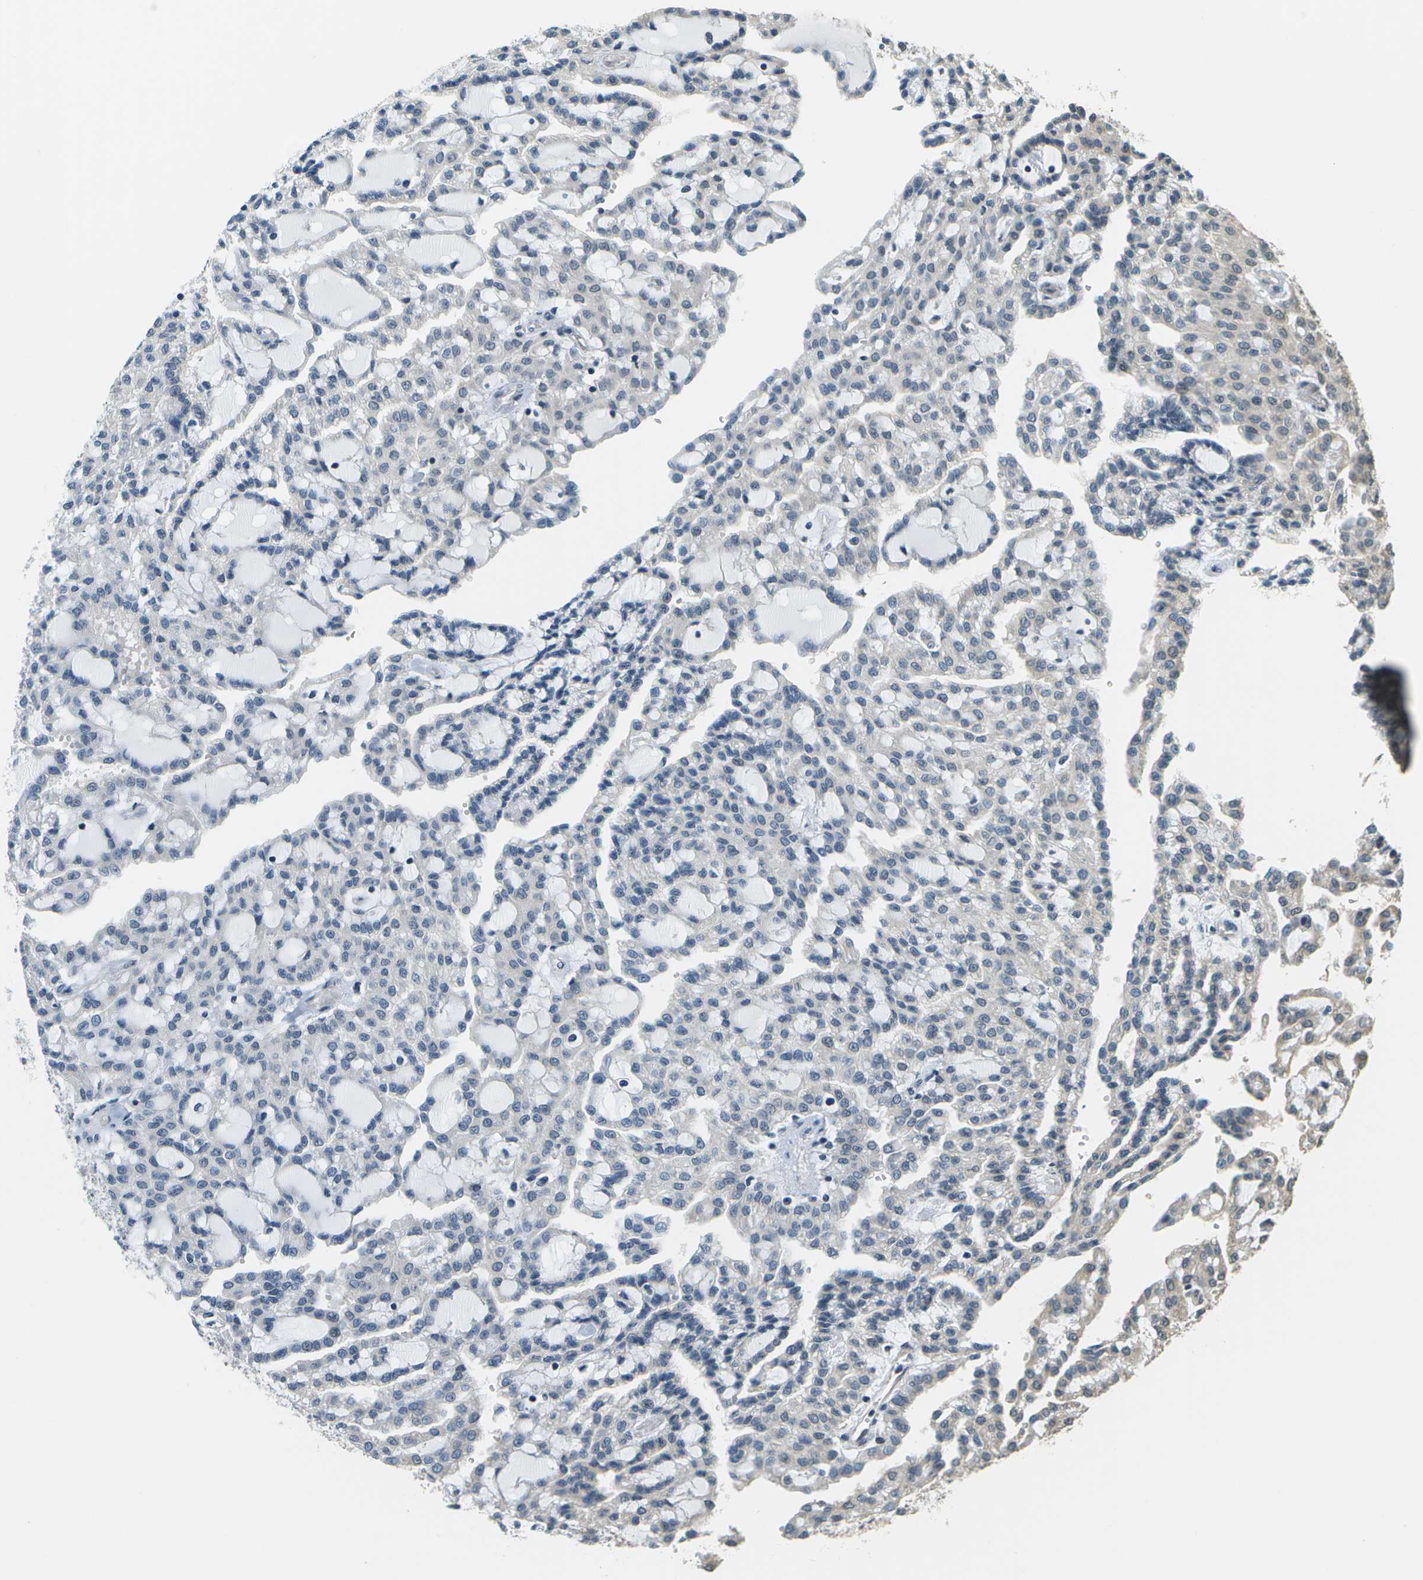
{"staining": {"intensity": "weak", "quantity": "<25%", "location": "nuclear"}, "tissue": "renal cancer", "cell_type": "Tumor cells", "image_type": "cancer", "snomed": [{"axis": "morphology", "description": "Adenocarcinoma, NOS"}, {"axis": "topography", "description": "Kidney"}], "caption": "Renal cancer was stained to show a protein in brown. There is no significant staining in tumor cells.", "gene": "ABL2", "patient": {"sex": "male", "age": 63}}